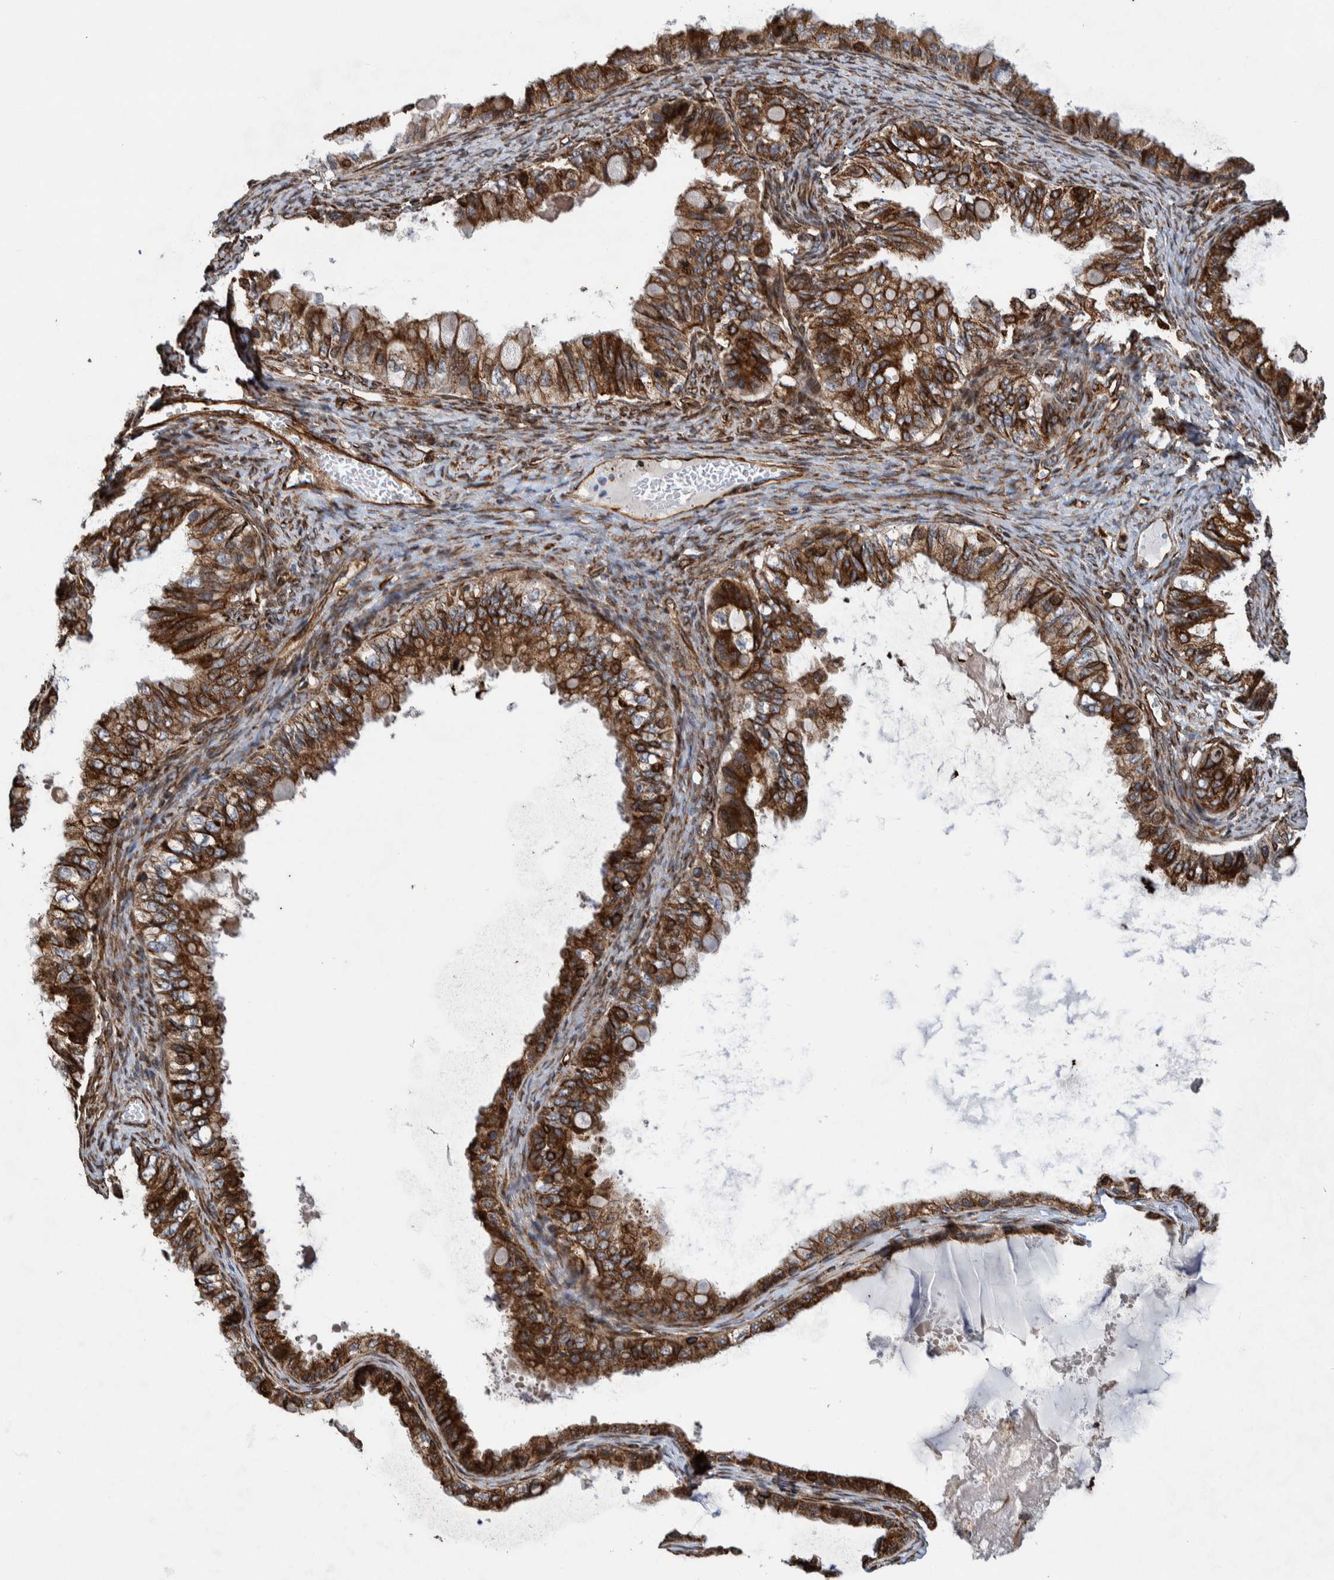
{"staining": {"intensity": "moderate", "quantity": ">75%", "location": "cytoplasmic/membranous"}, "tissue": "ovarian cancer", "cell_type": "Tumor cells", "image_type": "cancer", "snomed": [{"axis": "morphology", "description": "Cystadenocarcinoma, mucinous, NOS"}, {"axis": "topography", "description": "Ovary"}], "caption": "Brown immunohistochemical staining in human ovarian cancer shows moderate cytoplasmic/membranous expression in about >75% of tumor cells.", "gene": "CCDC57", "patient": {"sex": "female", "age": 80}}